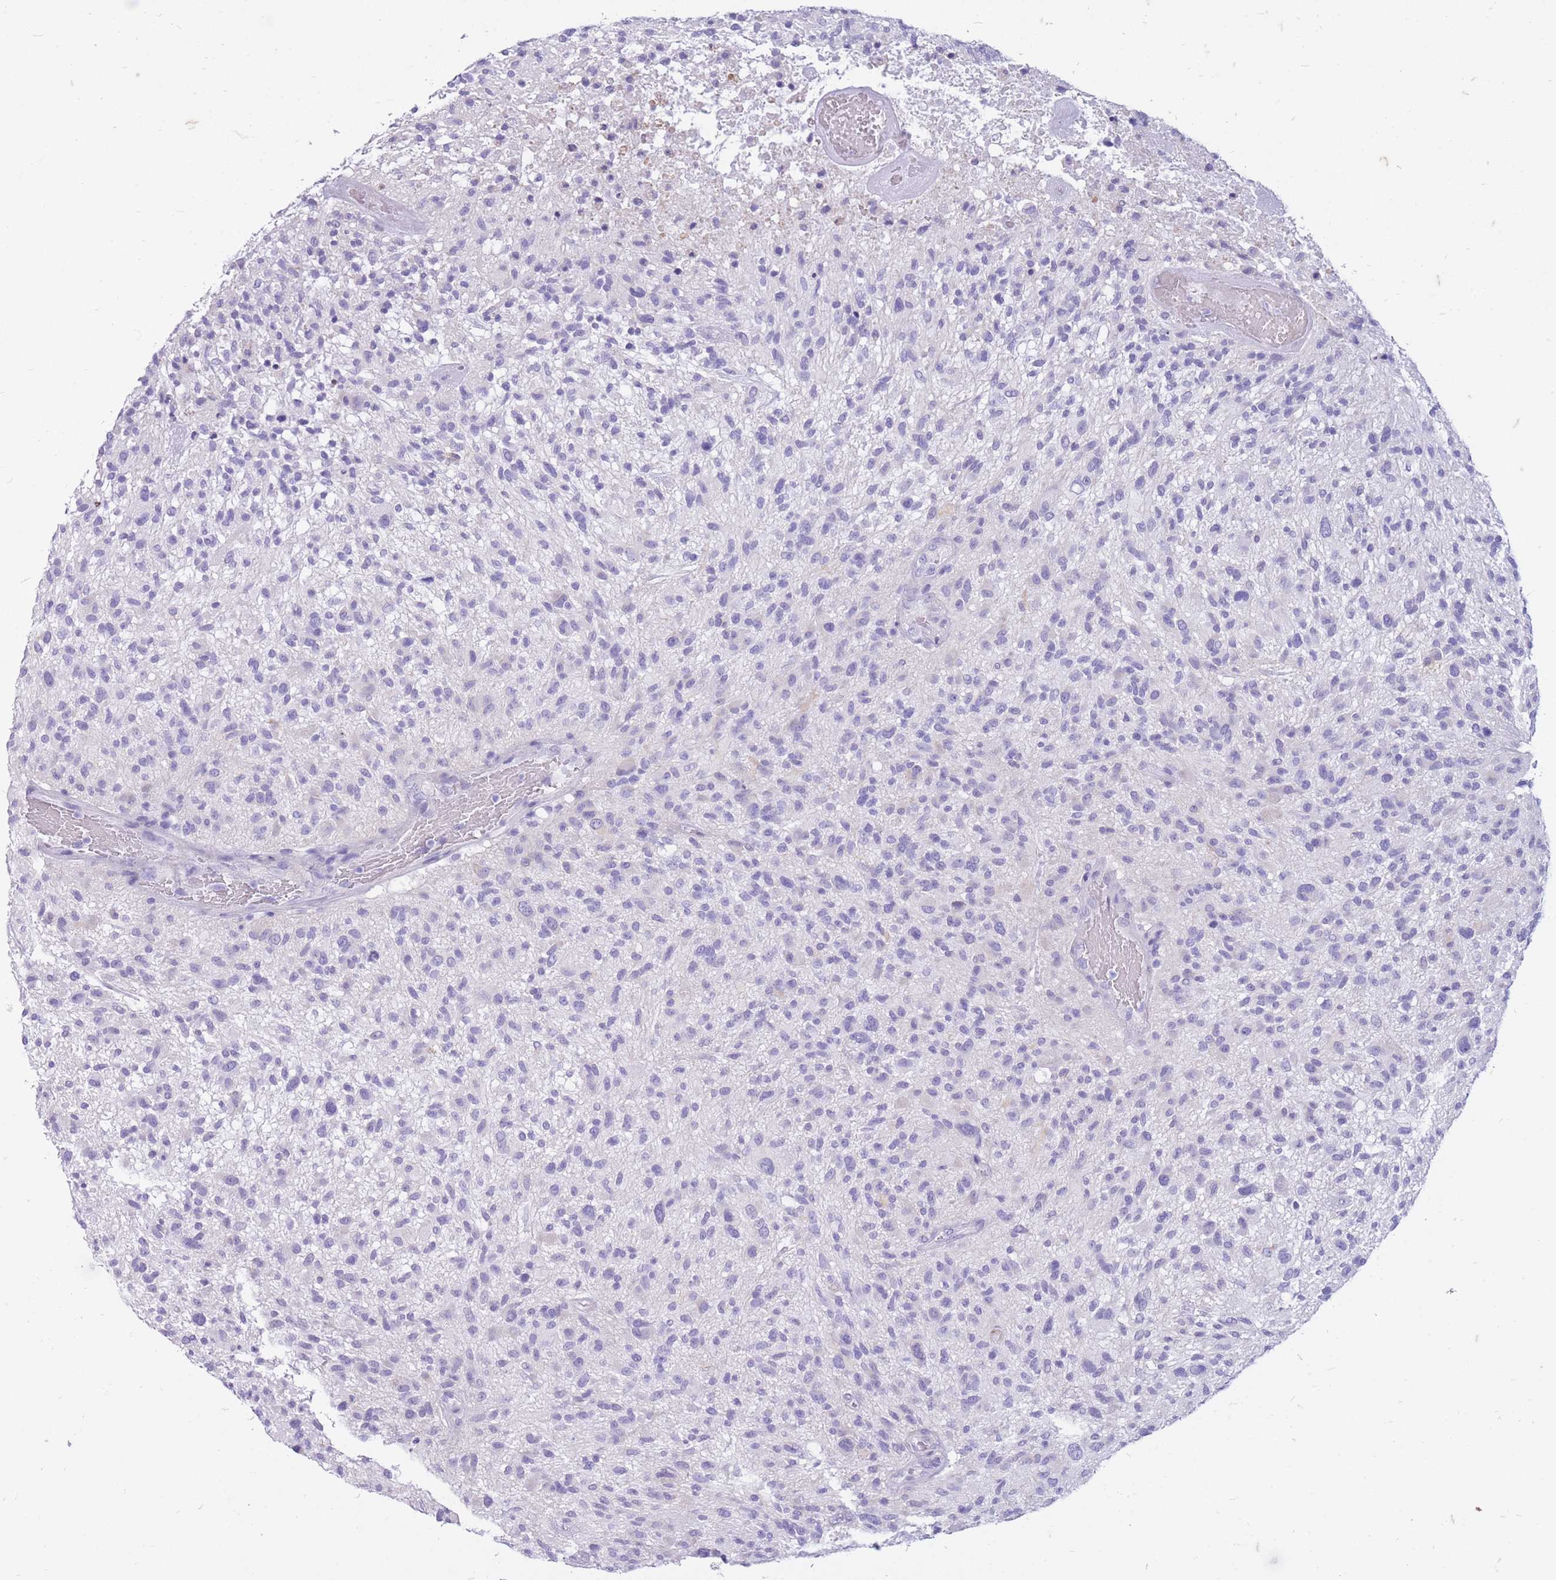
{"staining": {"intensity": "negative", "quantity": "none", "location": "none"}, "tissue": "glioma", "cell_type": "Tumor cells", "image_type": "cancer", "snomed": [{"axis": "morphology", "description": "Glioma, malignant, High grade"}, {"axis": "topography", "description": "Brain"}], "caption": "Histopathology image shows no protein expression in tumor cells of malignant high-grade glioma tissue. The staining was performed using DAB (3,3'-diaminobenzidine) to visualize the protein expression in brown, while the nuclei were stained in blue with hematoxylin (Magnification: 20x).", "gene": "ZFP37", "patient": {"sex": "male", "age": 47}}